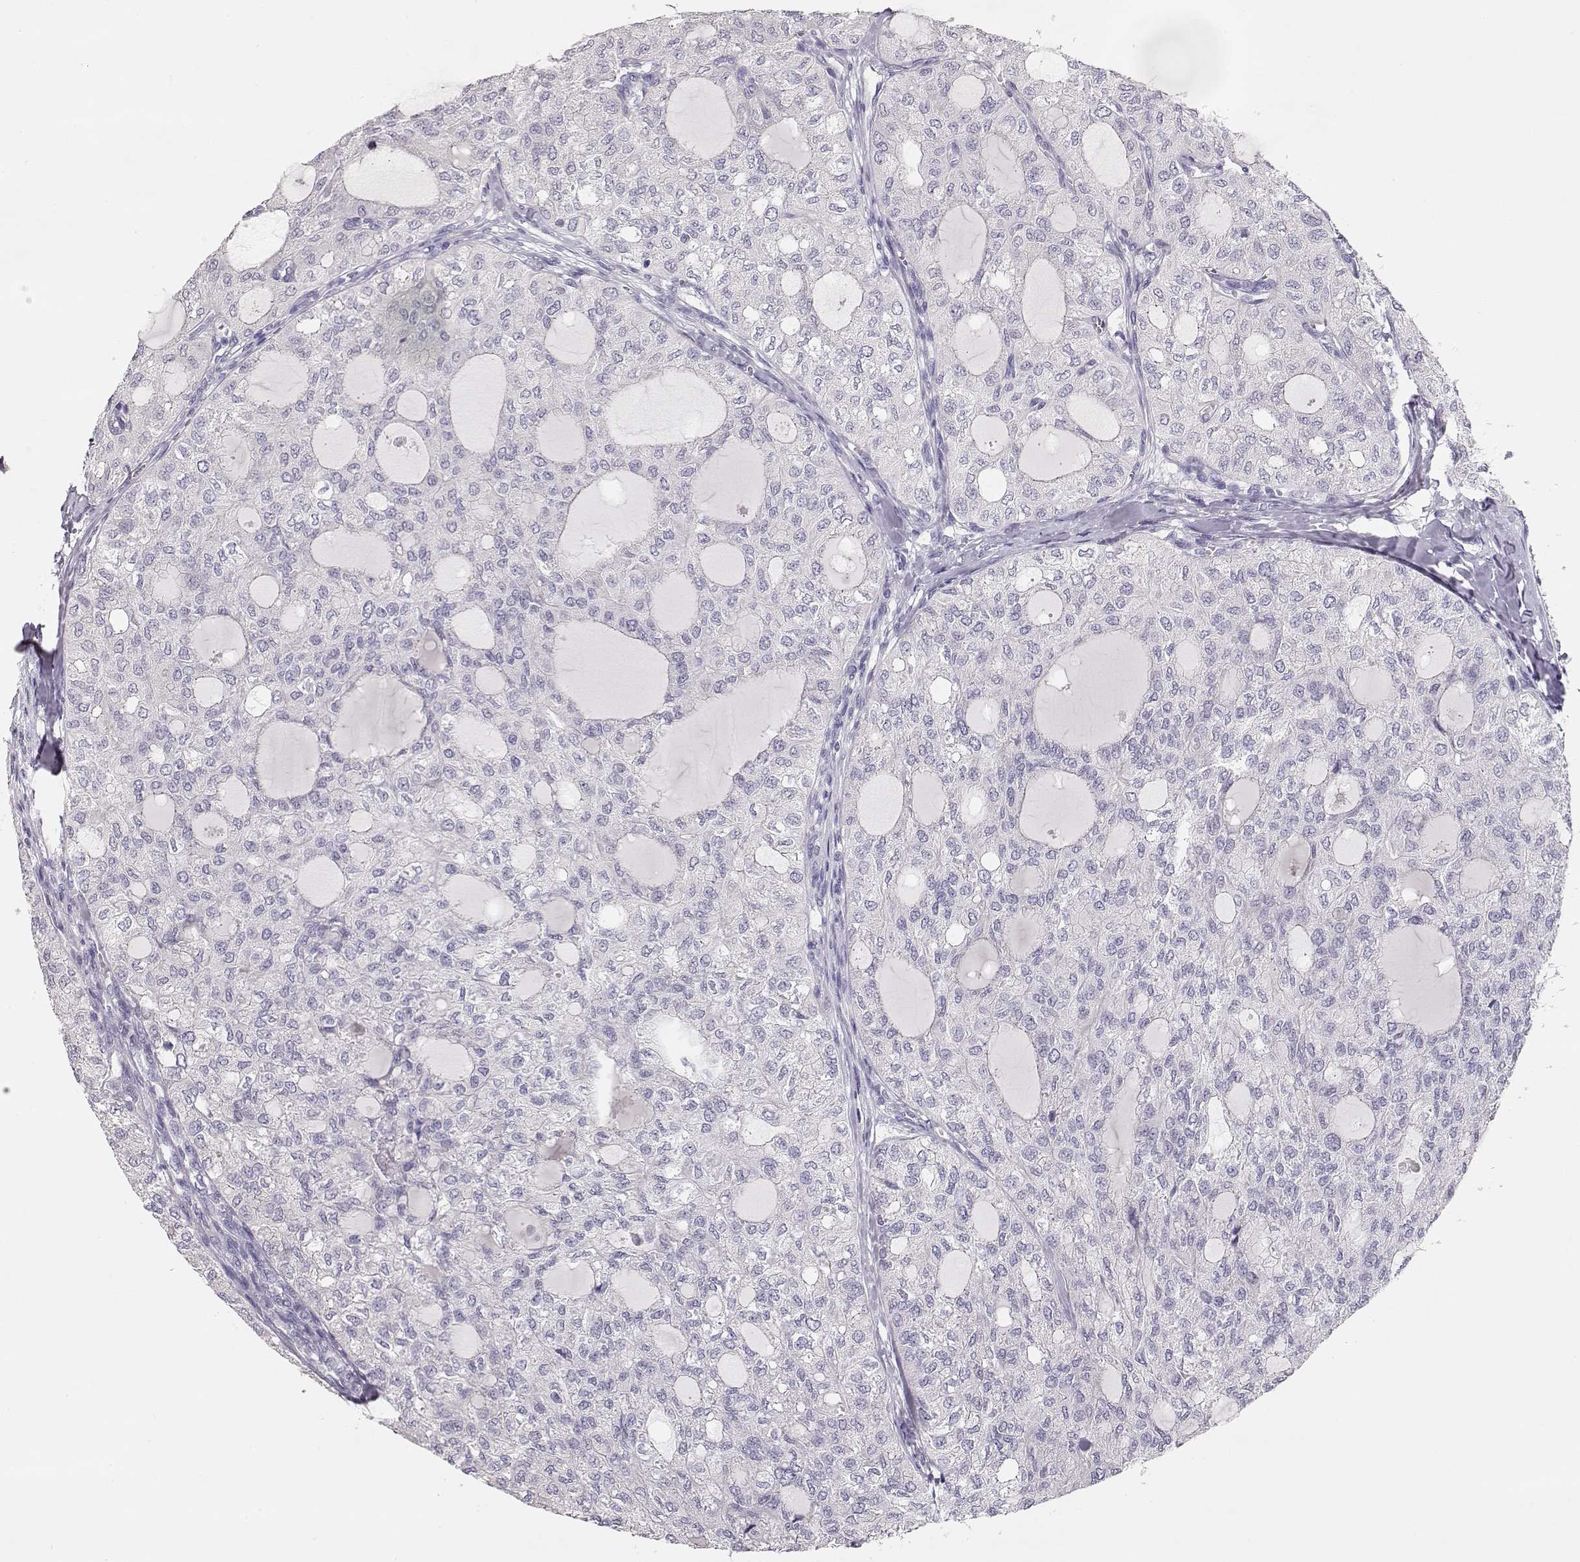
{"staining": {"intensity": "negative", "quantity": "none", "location": "none"}, "tissue": "thyroid cancer", "cell_type": "Tumor cells", "image_type": "cancer", "snomed": [{"axis": "morphology", "description": "Follicular adenoma carcinoma, NOS"}, {"axis": "topography", "description": "Thyroid gland"}], "caption": "An IHC micrograph of thyroid cancer is shown. There is no staining in tumor cells of thyroid cancer.", "gene": "GLIPR1L2", "patient": {"sex": "male", "age": 75}}